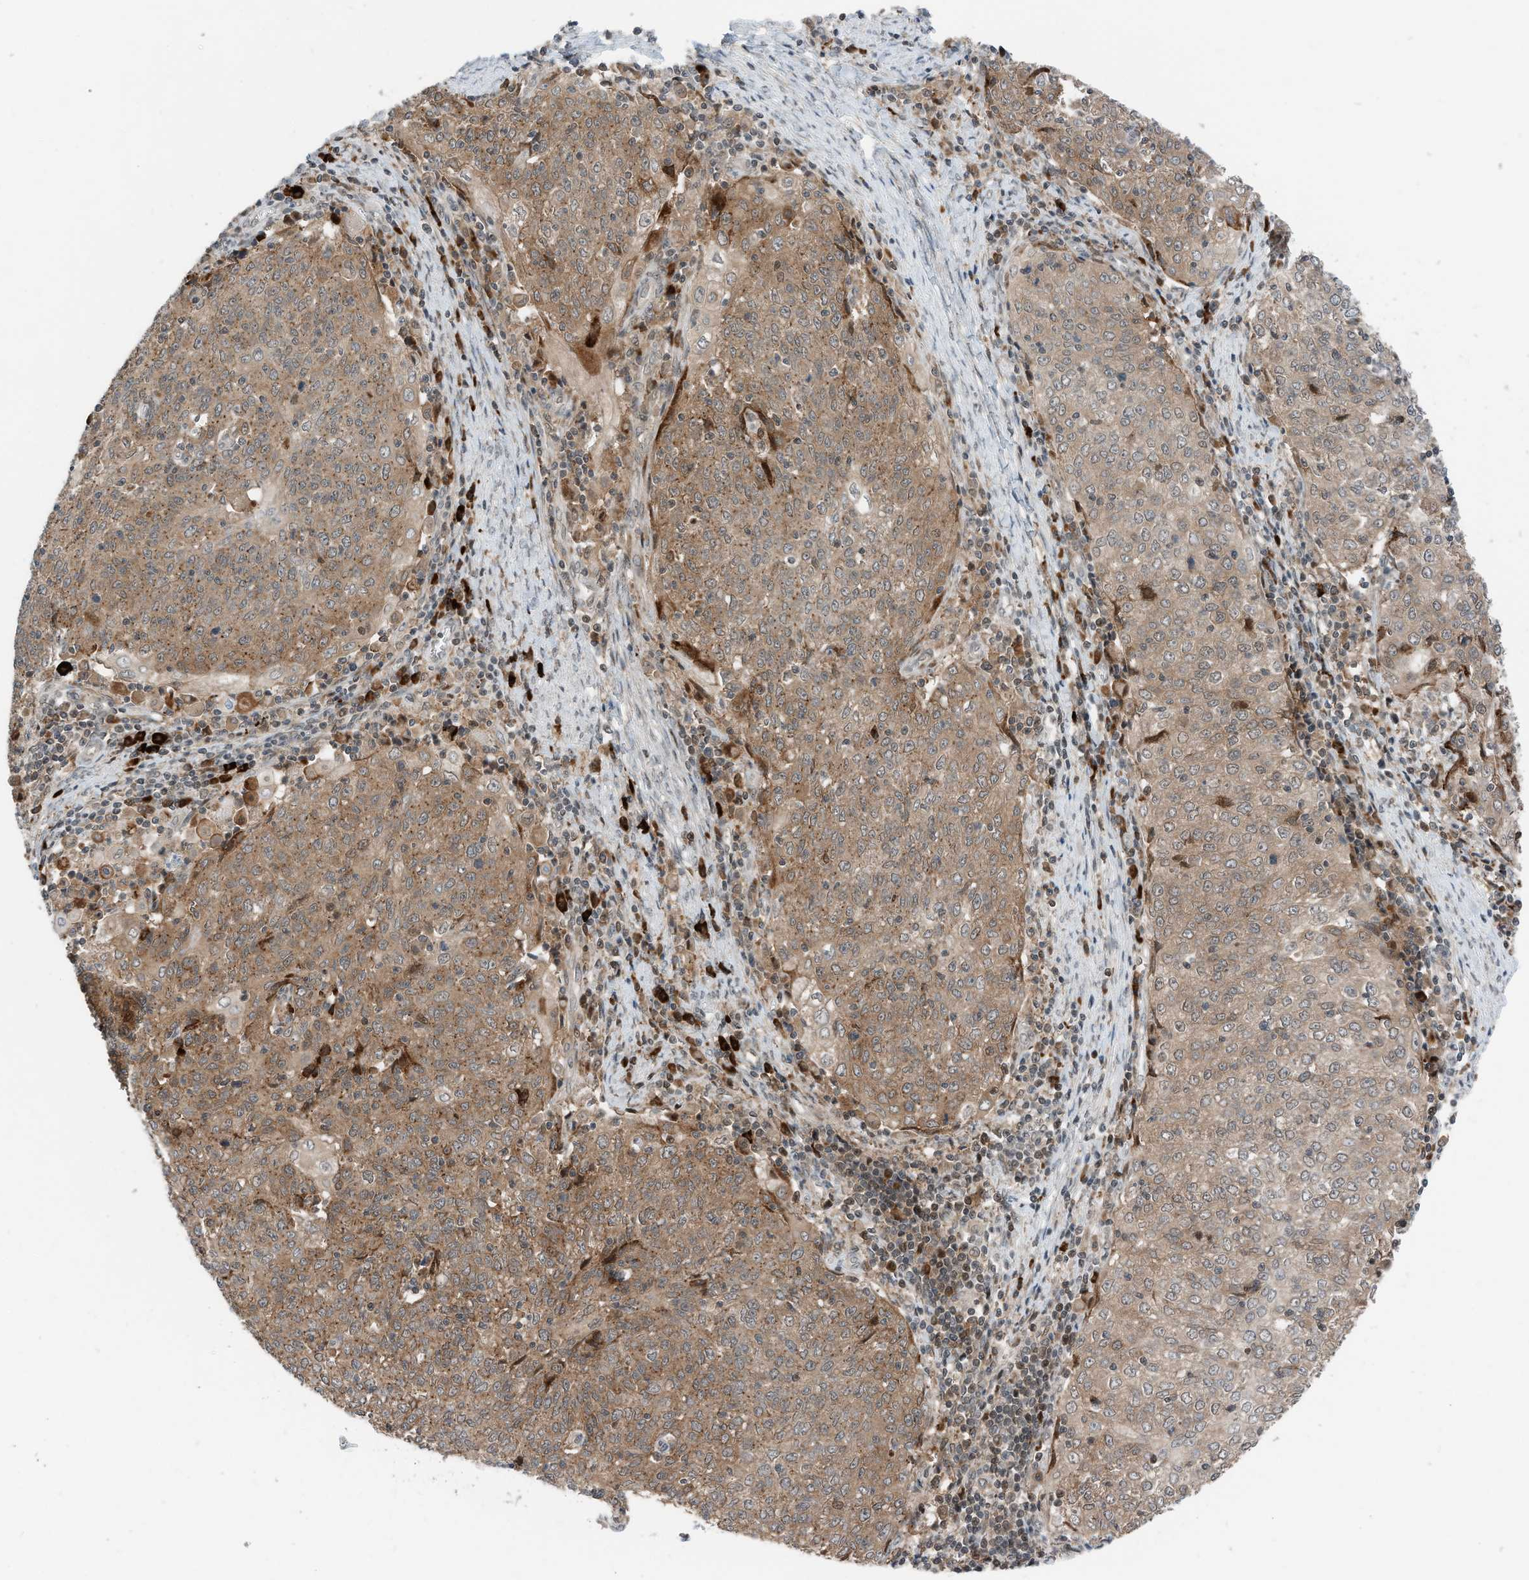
{"staining": {"intensity": "moderate", "quantity": ">75%", "location": "cytoplasmic/membranous"}, "tissue": "cervical cancer", "cell_type": "Tumor cells", "image_type": "cancer", "snomed": [{"axis": "morphology", "description": "Squamous cell carcinoma, NOS"}, {"axis": "topography", "description": "Cervix"}], "caption": "There is medium levels of moderate cytoplasmic/membranous positivity in tumor cells of cervical cancer, as demonstrated by immunohistochemical staining (brown color).", "gene": "RMND1", "patient": {"sex": "female", "age": 48}}